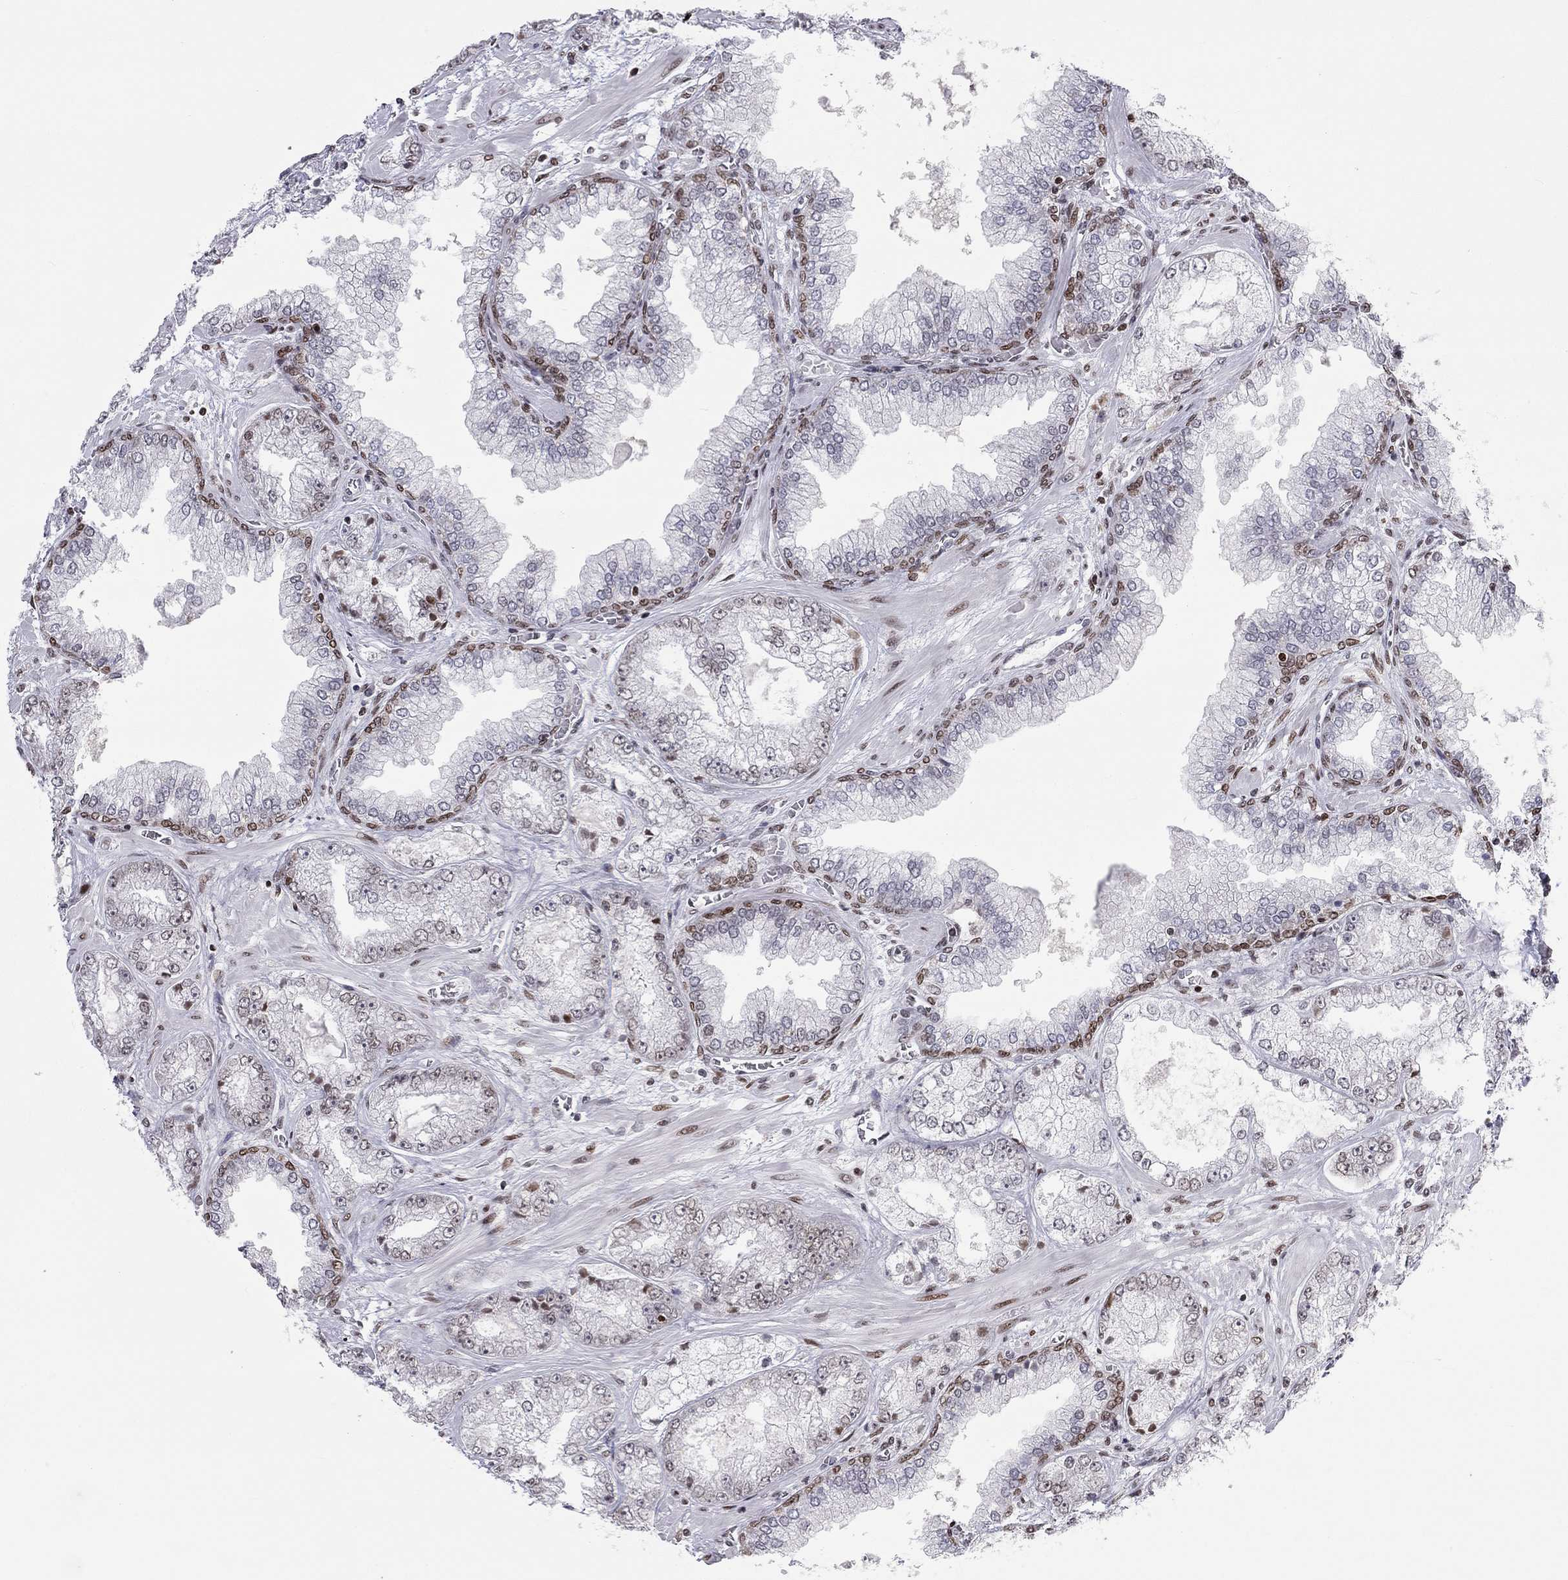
{"staining": {"intensity": "weak", "quantity": "<25%", "location": "nuclear"}, "tissue": "prostate cancer", "cell_type": "Tumor cells", "image_type": "cancer", "snomed": [{"axis": "morphology", "description": "Adenocarcinoma, Low grade"}, {"axis": "topography", "description": "Prostate"}], "caption": "IHC micrograph of neoplastic tissue: prostate low-grade adenocarcinoma stained with DAB exhibits no significant protein positivity in tumor cells.", "gene": "H2AX", "patient": {"sex": "male", "age": 57}}